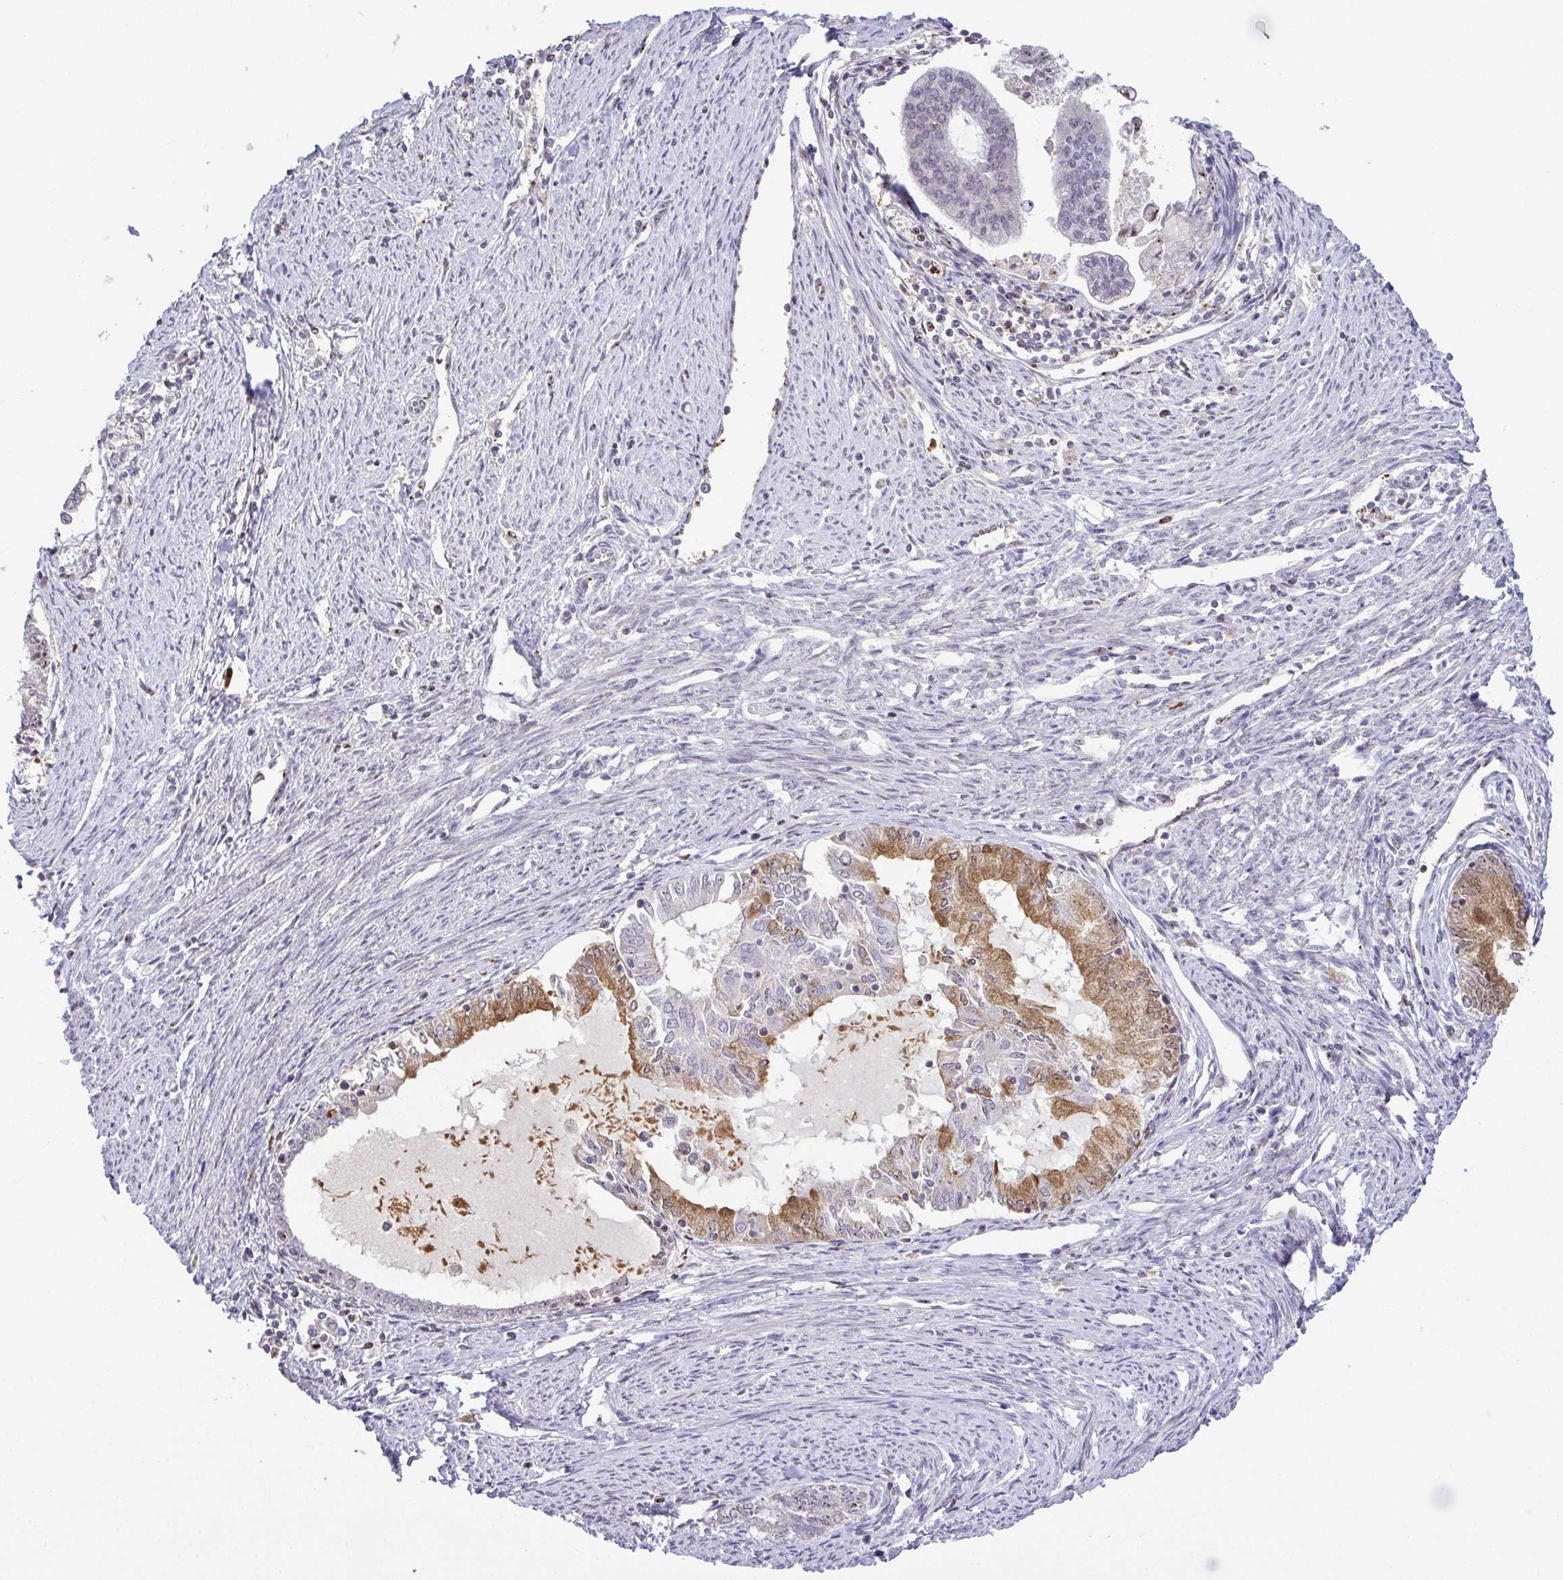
{"staining": {"intensity": "moderate", "quantity": "<25%", "location": "cytoplasmic/membranous"}, "tissue": "endometrial cancer", "cell_type": "Tumor cells", "image_type": "cancer", "snomed": [{"axis": "morphology", "description": "Adenocarcinoma, NOS"}, {"axis": "topography", "description": "Endometrium"}], "caption": "Endometrial cancer (adenocarcinoma) tissue exhibits moderate cytoplasmic/membranous expression in about <25% of tumor cells, visualized by immunohistochemistry. (DAB IHC, brown staining for protein, blue staining for nuclei).", "gene": "RSL24D1", "patient": {"sex": "female", "age": 79}}